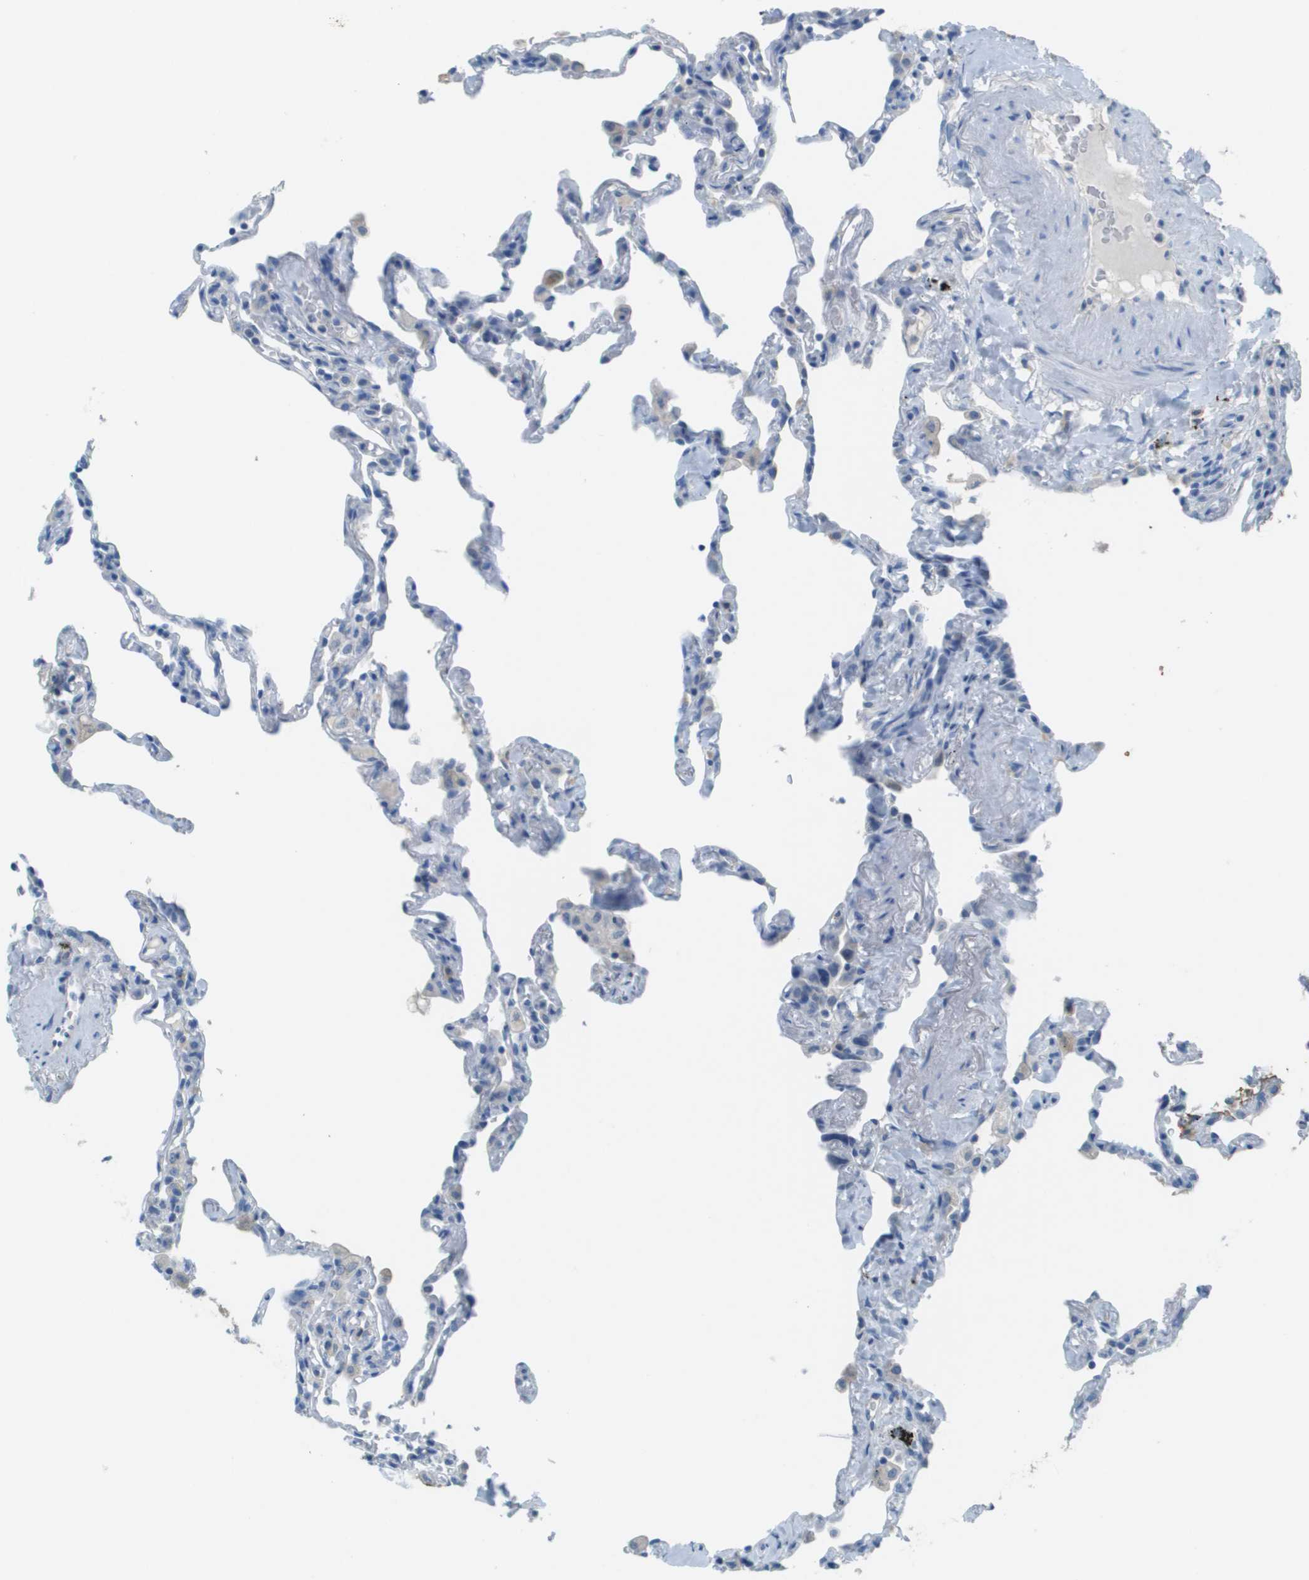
{"staining": {"intensity": "negative", "quantity": "none", "location": "none"}, "tissue": "lung", "cell_type": "Alveolar cells", "image_type": "normal", "snomed": [{"axis": "morphology", "description": "Normal tissue, NOS"}, {"axis": "topography", "description": "Lung"}], "caption": "This is a micrograph of IHC staining of unremarkable lung, which shows no positivity in alveolar cells.", "gene": "PTGDR2", "patient": {"sex": "male", "age": 59}}